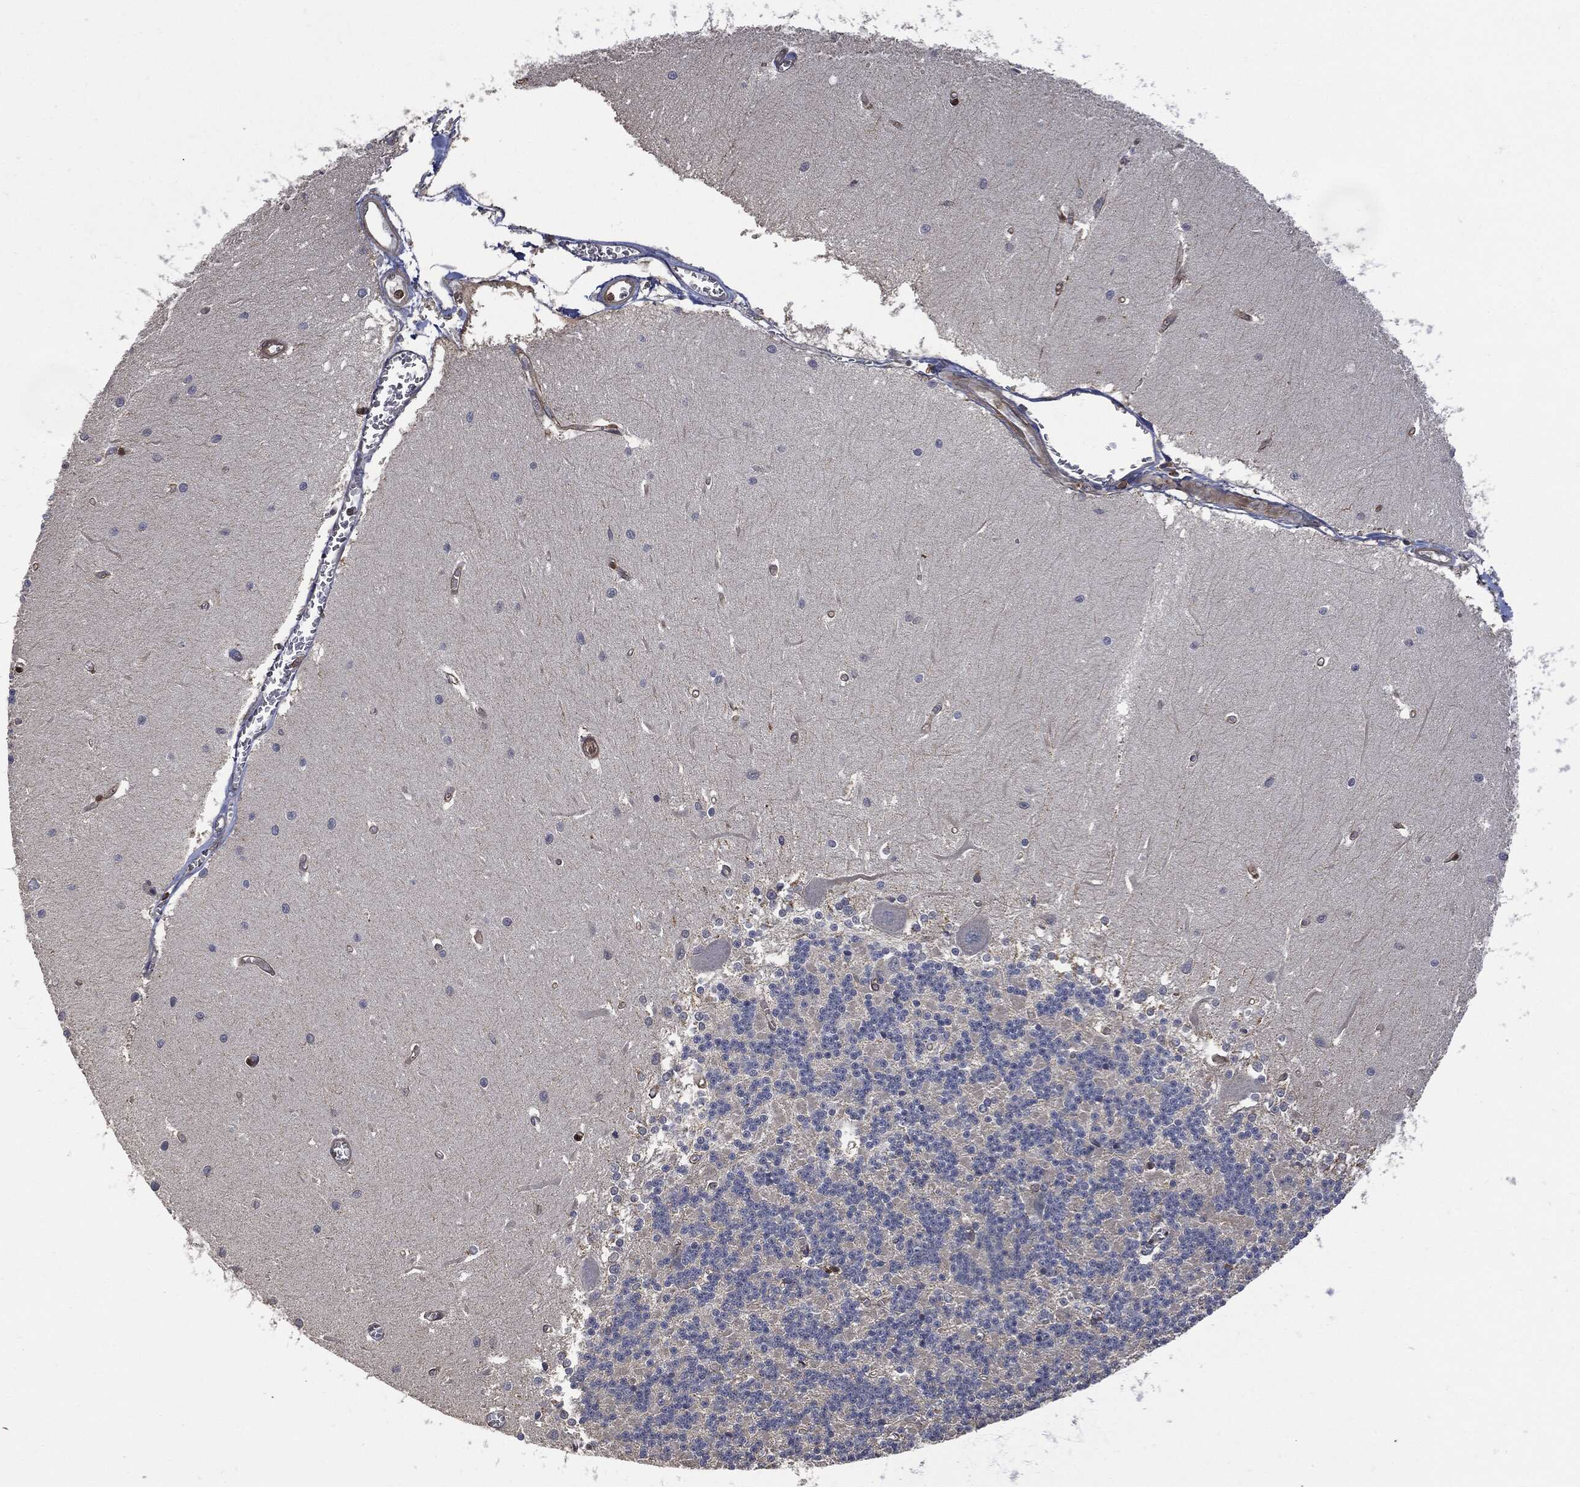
{"staining": {"intensity": "negative", "quantity": "none", "location": "none"}, "tissue": "cerebellum", "cell_type": "Cells in granular layer", "image_type": "normal", "snomed": [{"axis": "morphology", "description": "Normal tissue, NOS"}, {"axis": "topography", "description": "Cerebellum"}], "caption": "Immunohistochemical staining of benign cerebellum displays no significant expression in cells in granular layer. (DAB immunohistochemistry (IHC) visualized using brightfield microscopy, high magnification).", "gene": "PSMB10", "patient": {"sex": "male", "age": 37}}